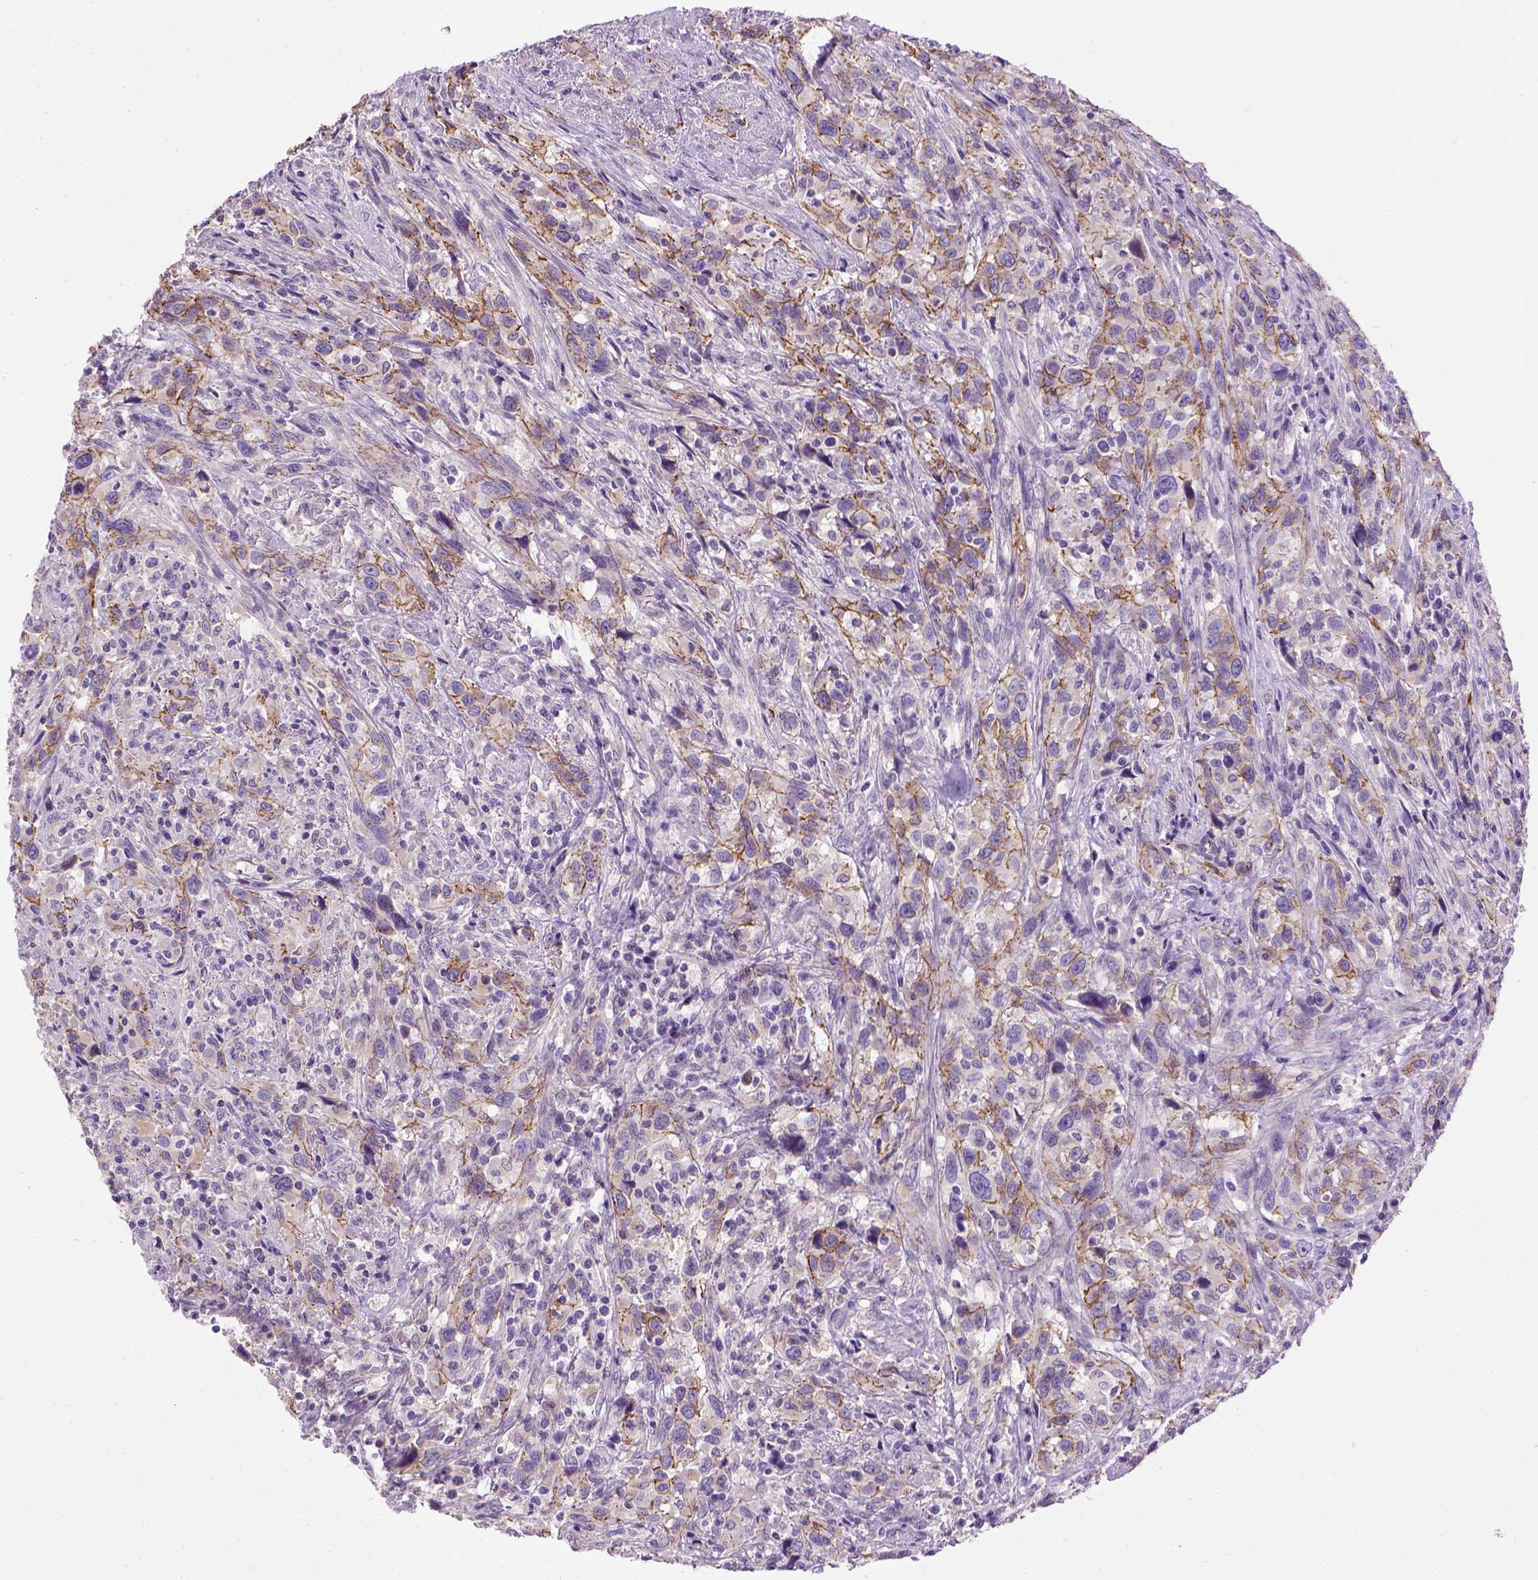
{"staining": {"intensity": "moderate", "quantity": "25%-75%", "location": "cytoplasmic/membranous"}, "tissue": "urothelial cancer", "cell_type": "Tumor cells", "image_type": "cancer", "snomed": [{"axis": "morphology", "description": "Urothelial carcinoma, NOS"}, {"axis": "morphology", "description": "Urothelial carcinoma, High grade"}, {"axis": "topography", "description": "Urinary bladder"}], "caption": "Tumor cells show medium levels of moderate cytoplasmic/membranous positivity in approximately 25%-75% of cells in human urothelial cancer.", "gene": "CDH1", "patient": {"sex": "female", "age": 64}}